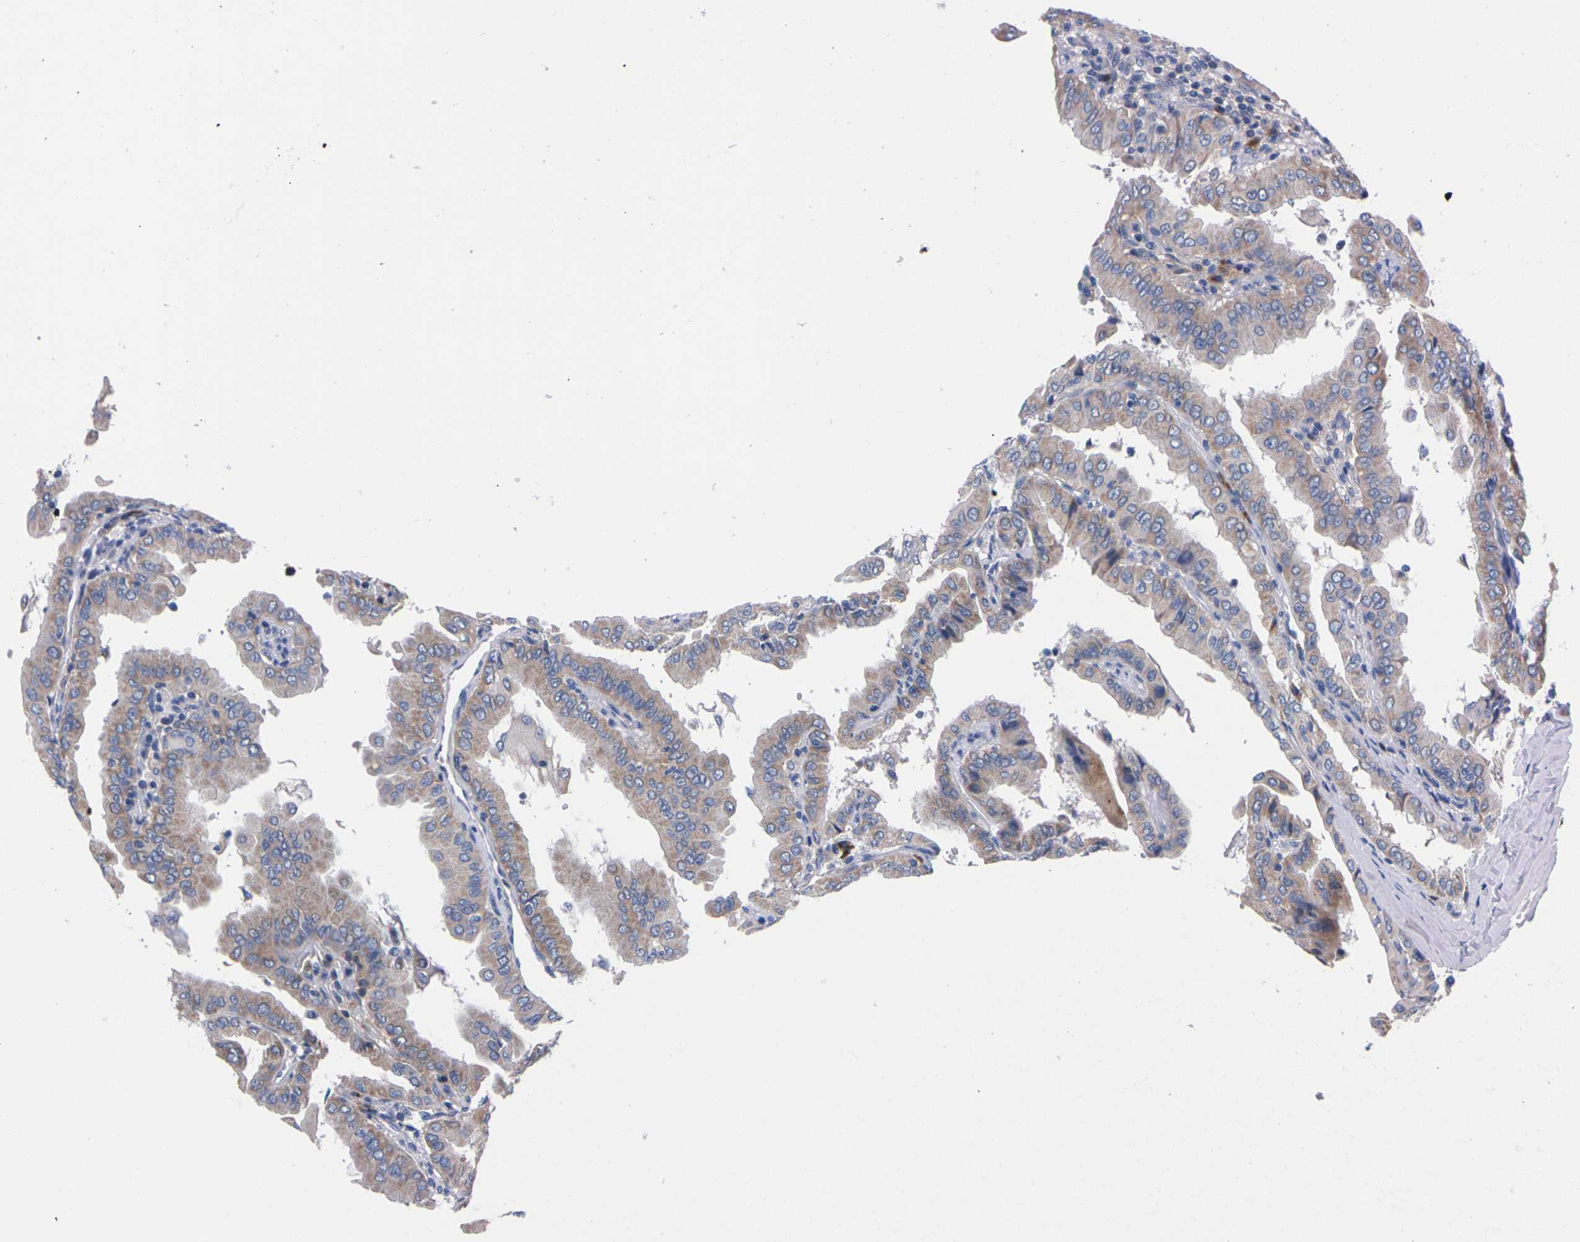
{"staining": {"intensity": "moderate", "quantity": ">75%", "location": "cytoplasmic/membranous"}, "tissue": "thyroid cancer", "cell_type": "Tumor cells", "image_type": "cancer", "snomed": [{"axis": "morphology", "description": "Papillary adenocarcinoma, NOS"}, {"axis": "topography", "description": "Thyroid gland"}], "caption": "Protein analysis of thyroid papillary adenocarcinoma tissue shows moderate cytoplasmic/membranous positivity in approximately >75% of tumor cells.", "gene": "FAM210A", "patient": {"sex": "male", "age": 33}}